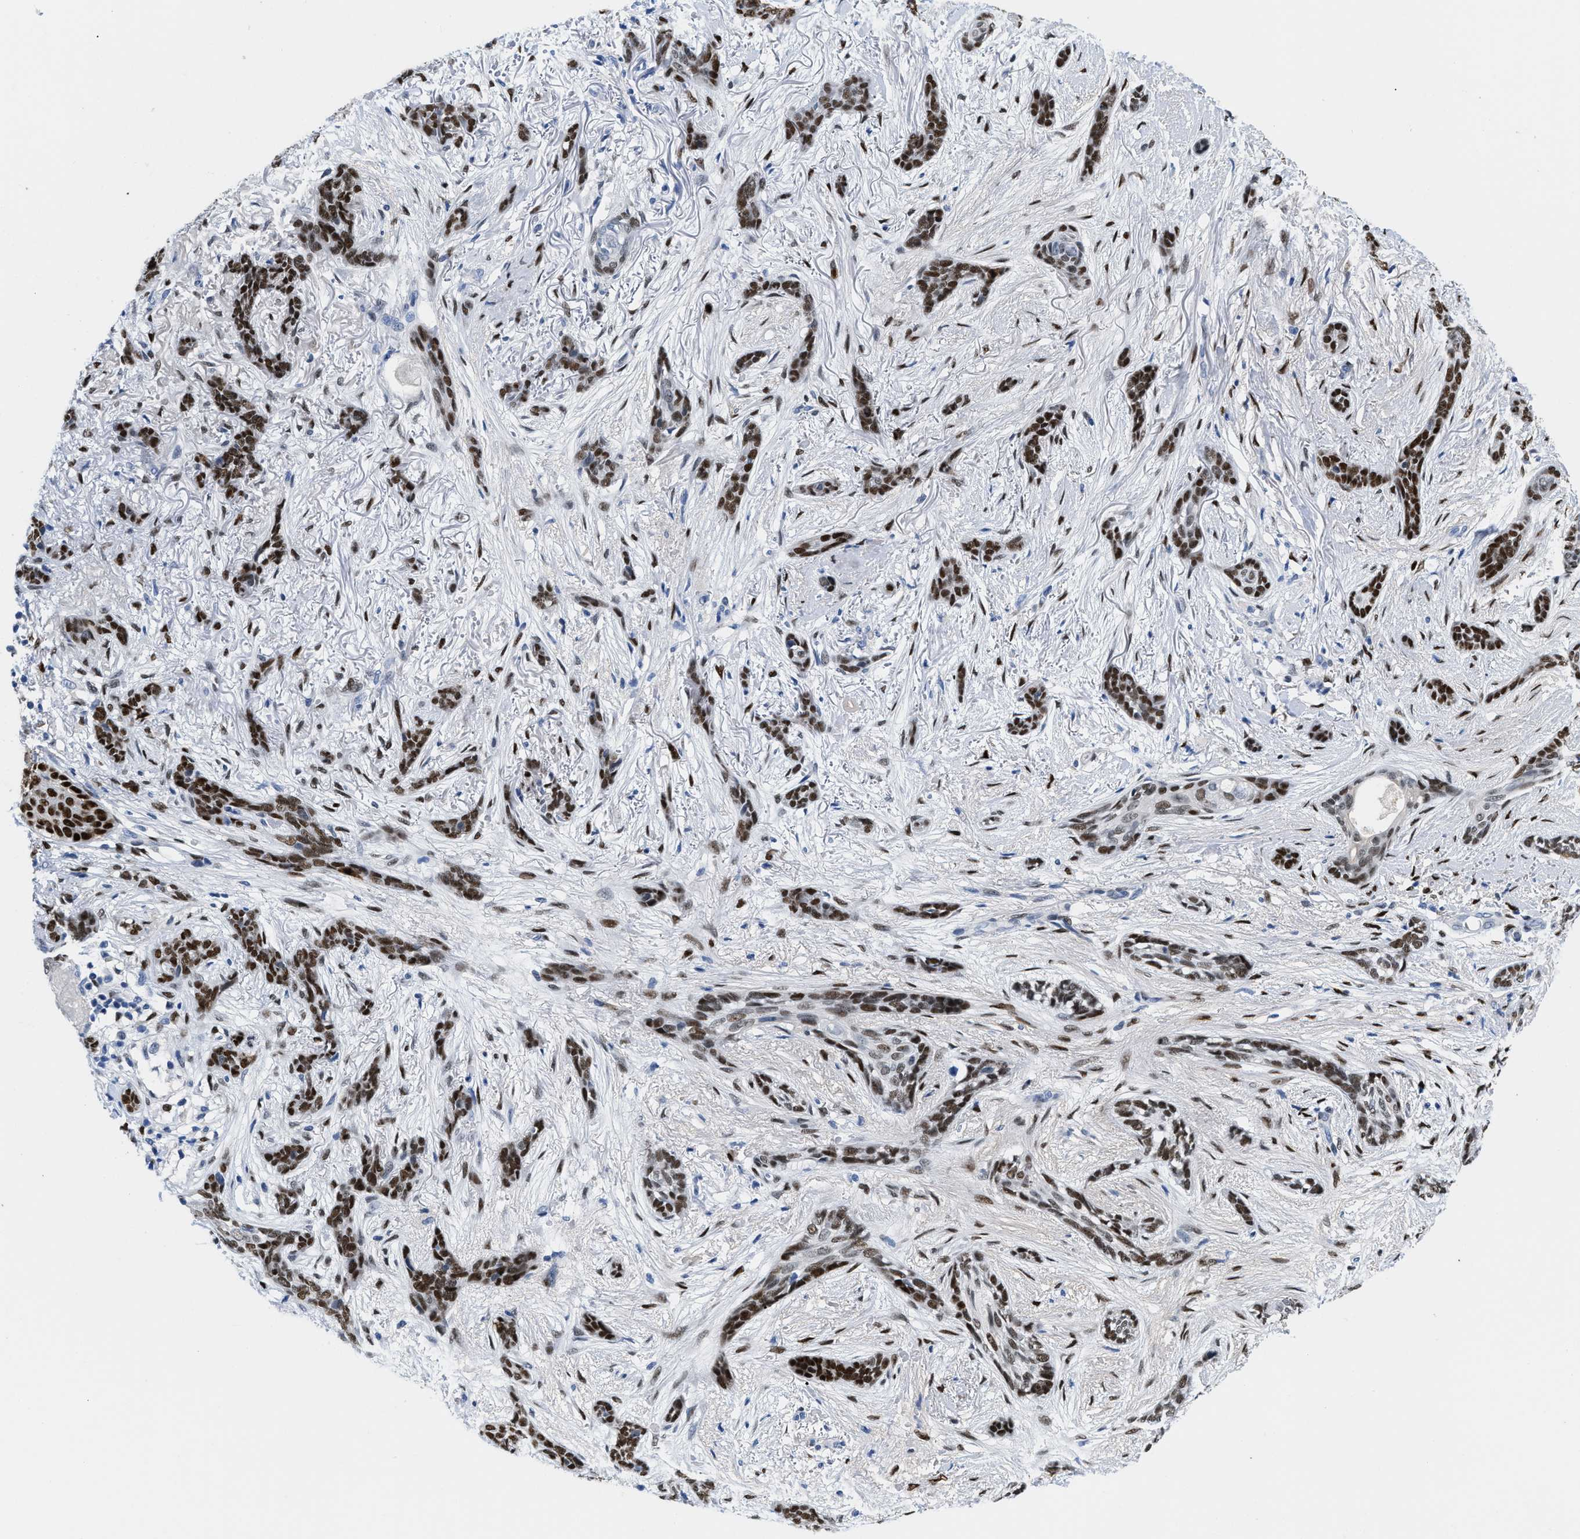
{"staining": {"intensity": "strong", "quantity": ">75%", "location": "nuclear"}, "tissue": "skin cancer", "cell_type": "Tumor cells", "image_type": "cancer", "snomed": [{"axis": "morphology", "description": "Basal cell carcinoma"}, {"axis": "morphology", "description": "Adnexal tumor, benign"}, {"axis": "topography", "description": "Skin"}], "caption": "Immunohistochemistry (IHC) histopathology image of skin cancer (benign adnexal tumor) stained for a protein (brown), which demonstrates high levels of strong nuclear expression in approximately >75% of tumor cells.", "gene": "NFIX", "patient": {"sex": "female", "age": 42}}